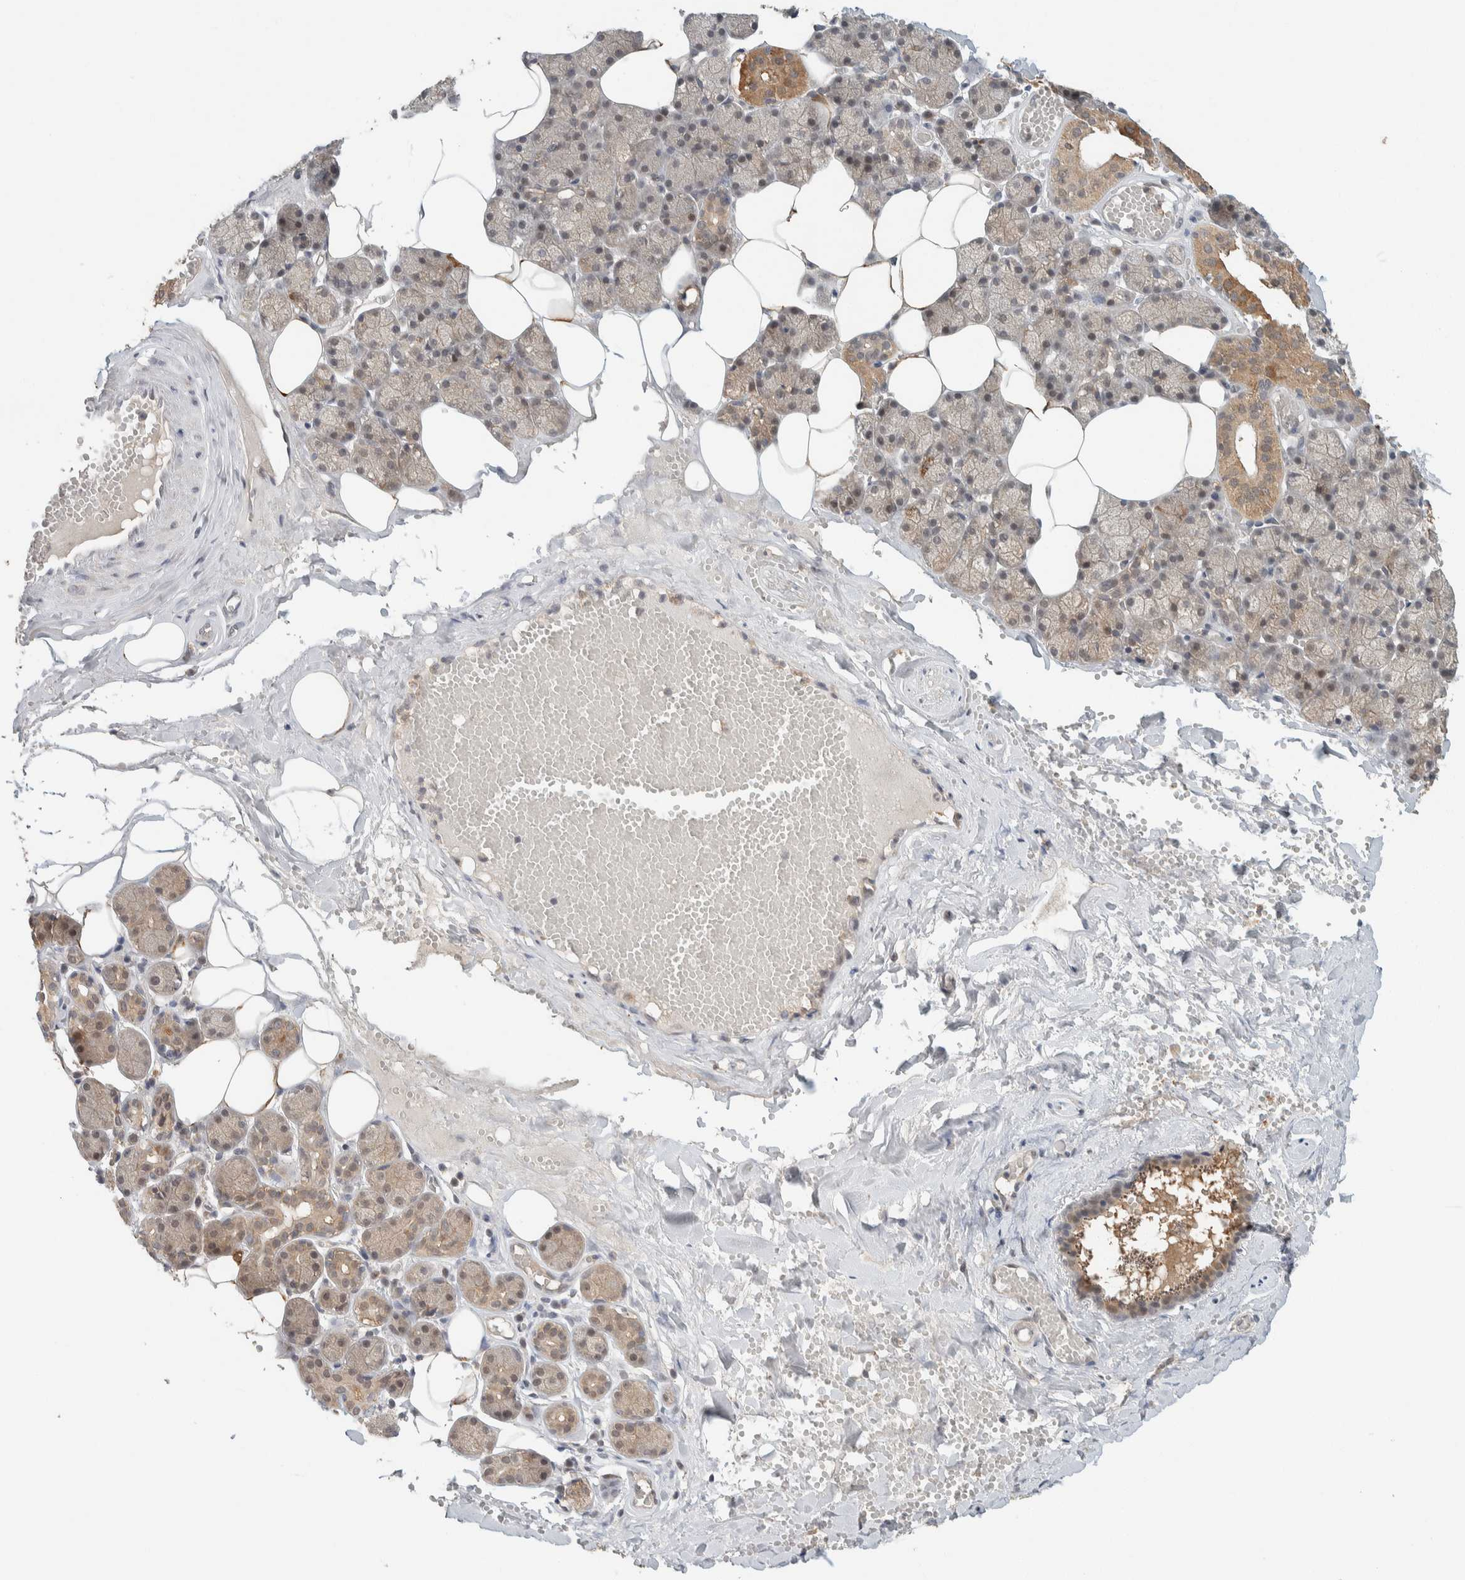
{"staining": {"intensity": "moderate", "quantity": "25%-75%", "location": "cytoplasmic/membranous"}, "tissue": "salivary gland", "cell_type": "Glandular cells", "image_type": "normal", "snomed": [{"axis": "morphology", "description": "Normal tissue, NOS"}, {"axis": "topography", "description": "Salivary gland"}], "caption": "Glandular cells show moderate cytoplasmic/membranous expression in approximately 25%-75% of cells in normal salivary gland.", "gene": "ZNF567", "patient": {"sex": "male", "age": 62}}